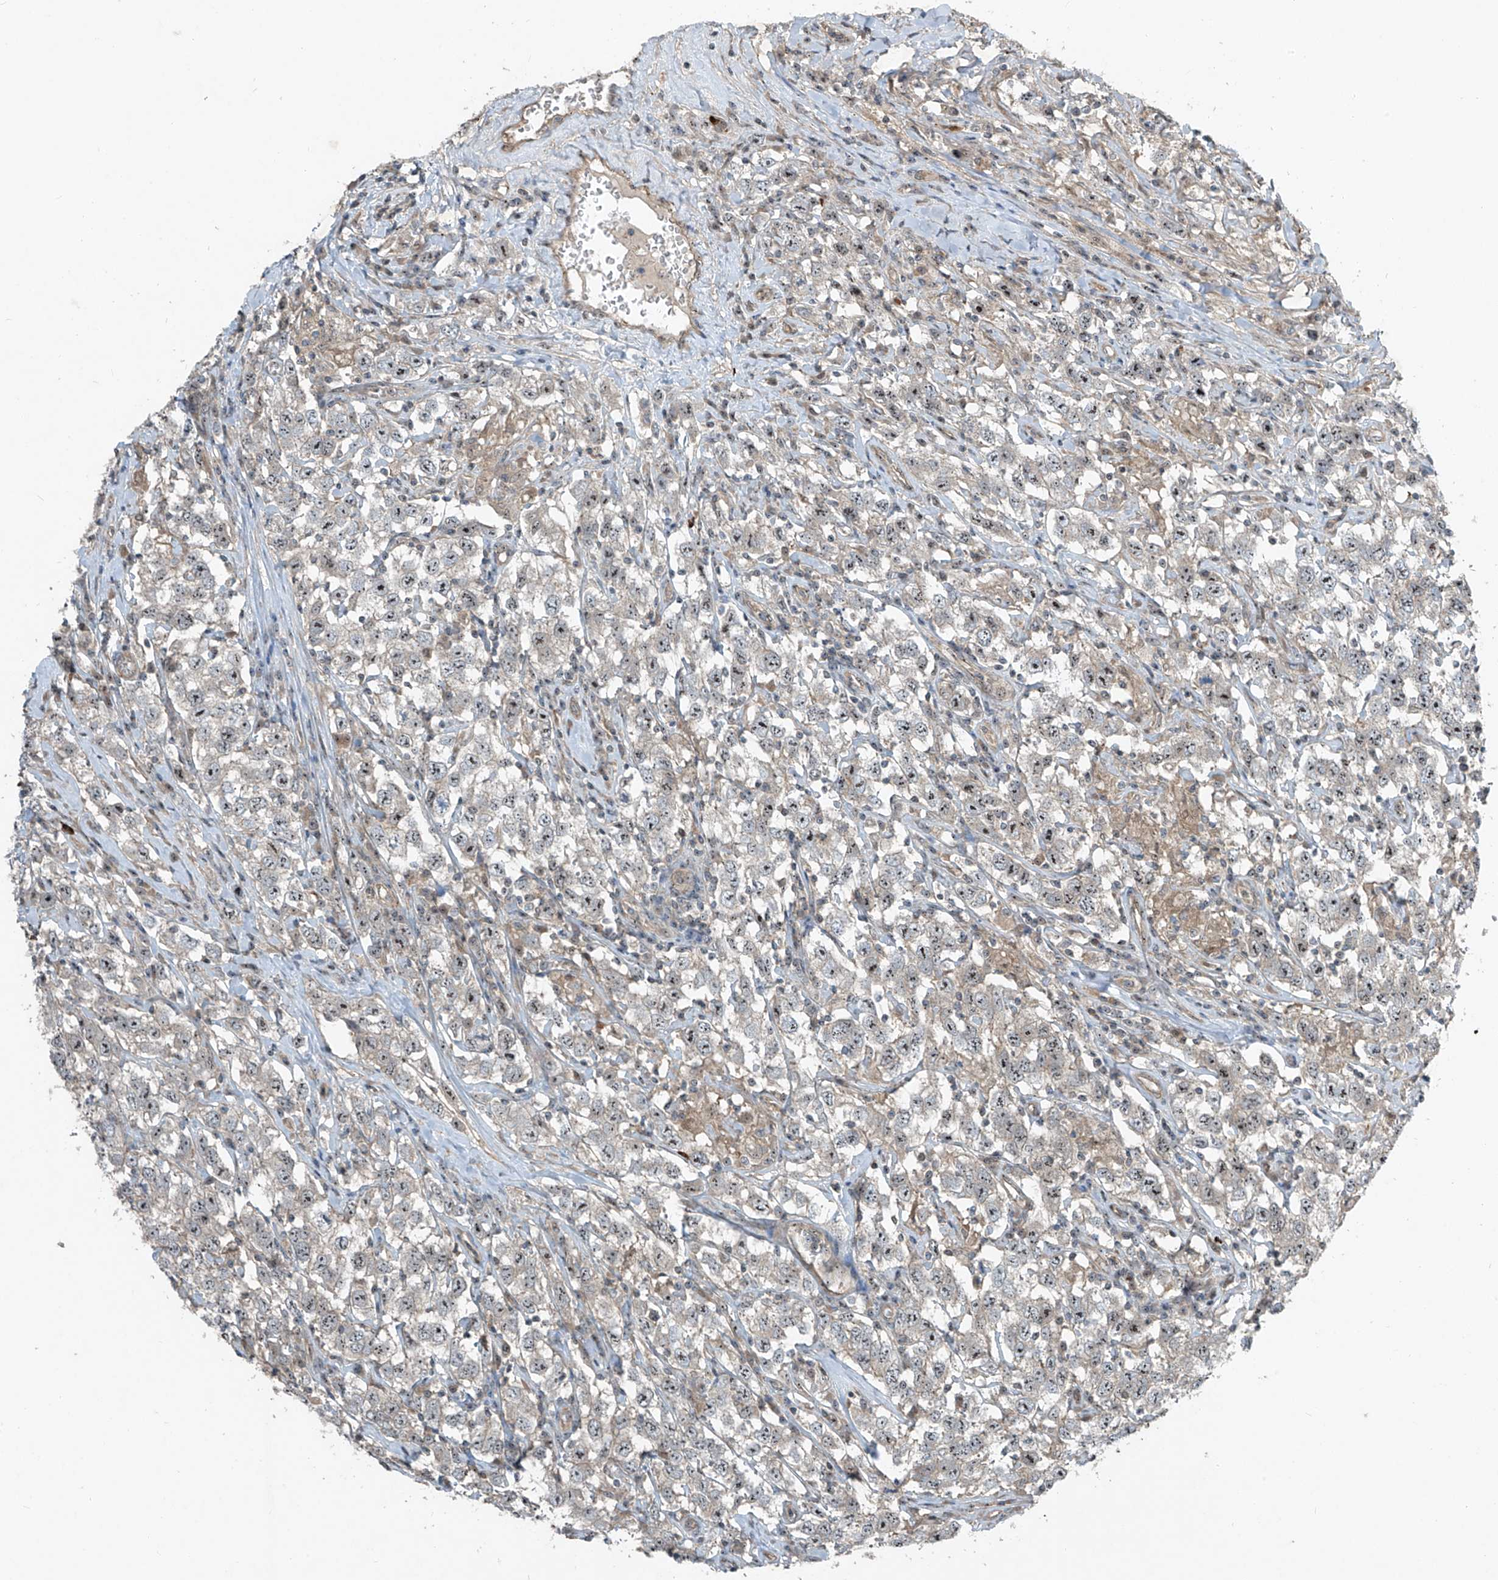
{"staining": {"intensity": "negative", "quantity": "none", "location": "none"}, "tissue": "testis cancer", "cell_type": "Tumor cells", "image_type": "cancer", "snomed": [{"axis": "morphology", "description": "Seminoma, NOS"}, {"axis": "topography", "description": "Testis"}], "caption": "Tumor cells are negative for protein expression in human testis seminoma.", "gene": "PPCS", "patient": {"sex": "male", "age": 41}}